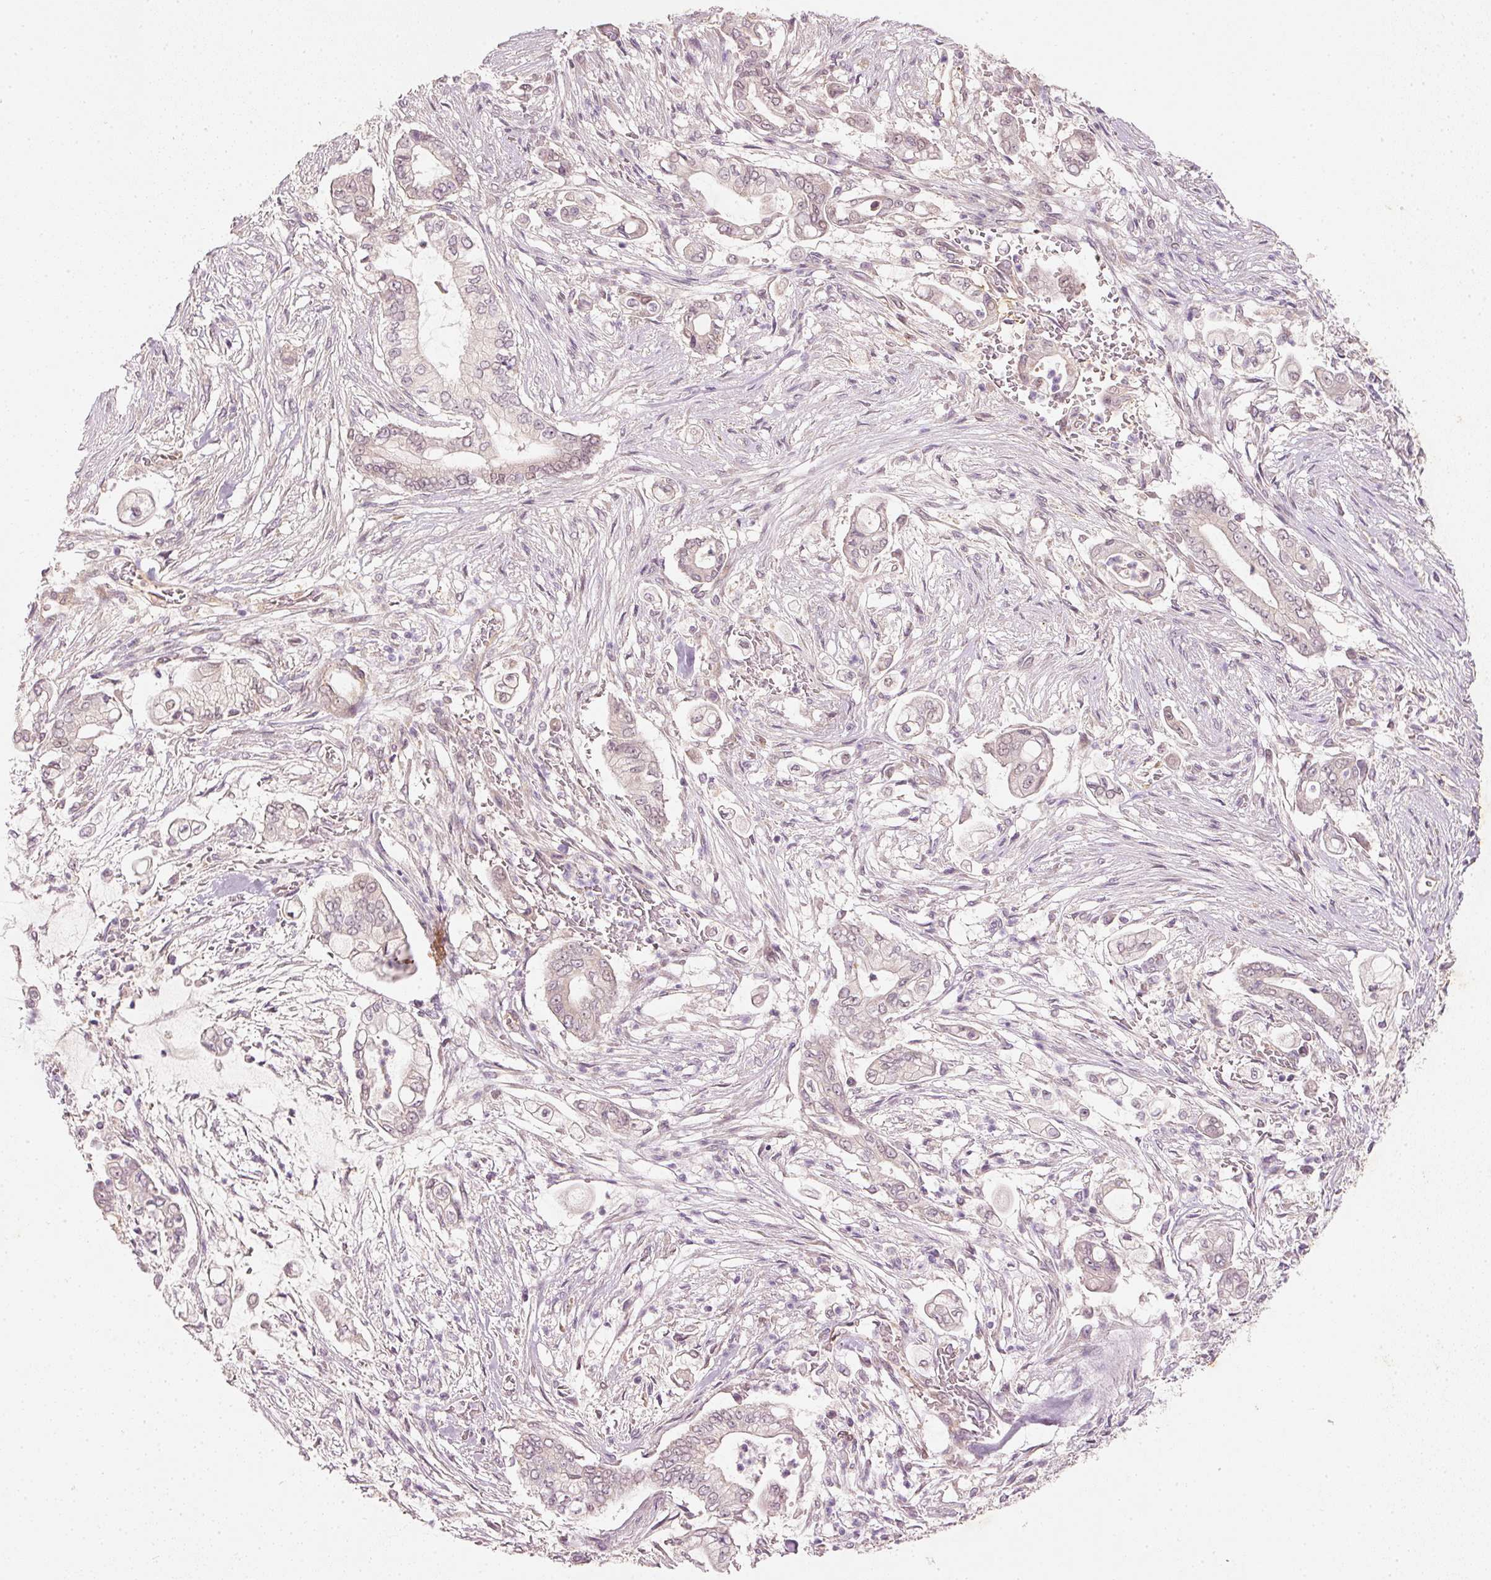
{"staining": {"intensity": "weak", "quantity": "<25%", "location": "cytoplasmic/membranous,nuclear"}, "tissue": "pancreatic cancer", "cell_type": "Tumor cells", "image_type": "cancer", "snomed": [{"axis": "morphology", "description": "Adenocarcinoma, NOS"}, {"axis": "topography", "description": "Pancreas"}], "caption": "A histopathology image of human pancreatic cancer is negative for staining in tumor cells.", "gene": "RGL2", "patient": {"sex": "female", "age": 69}}